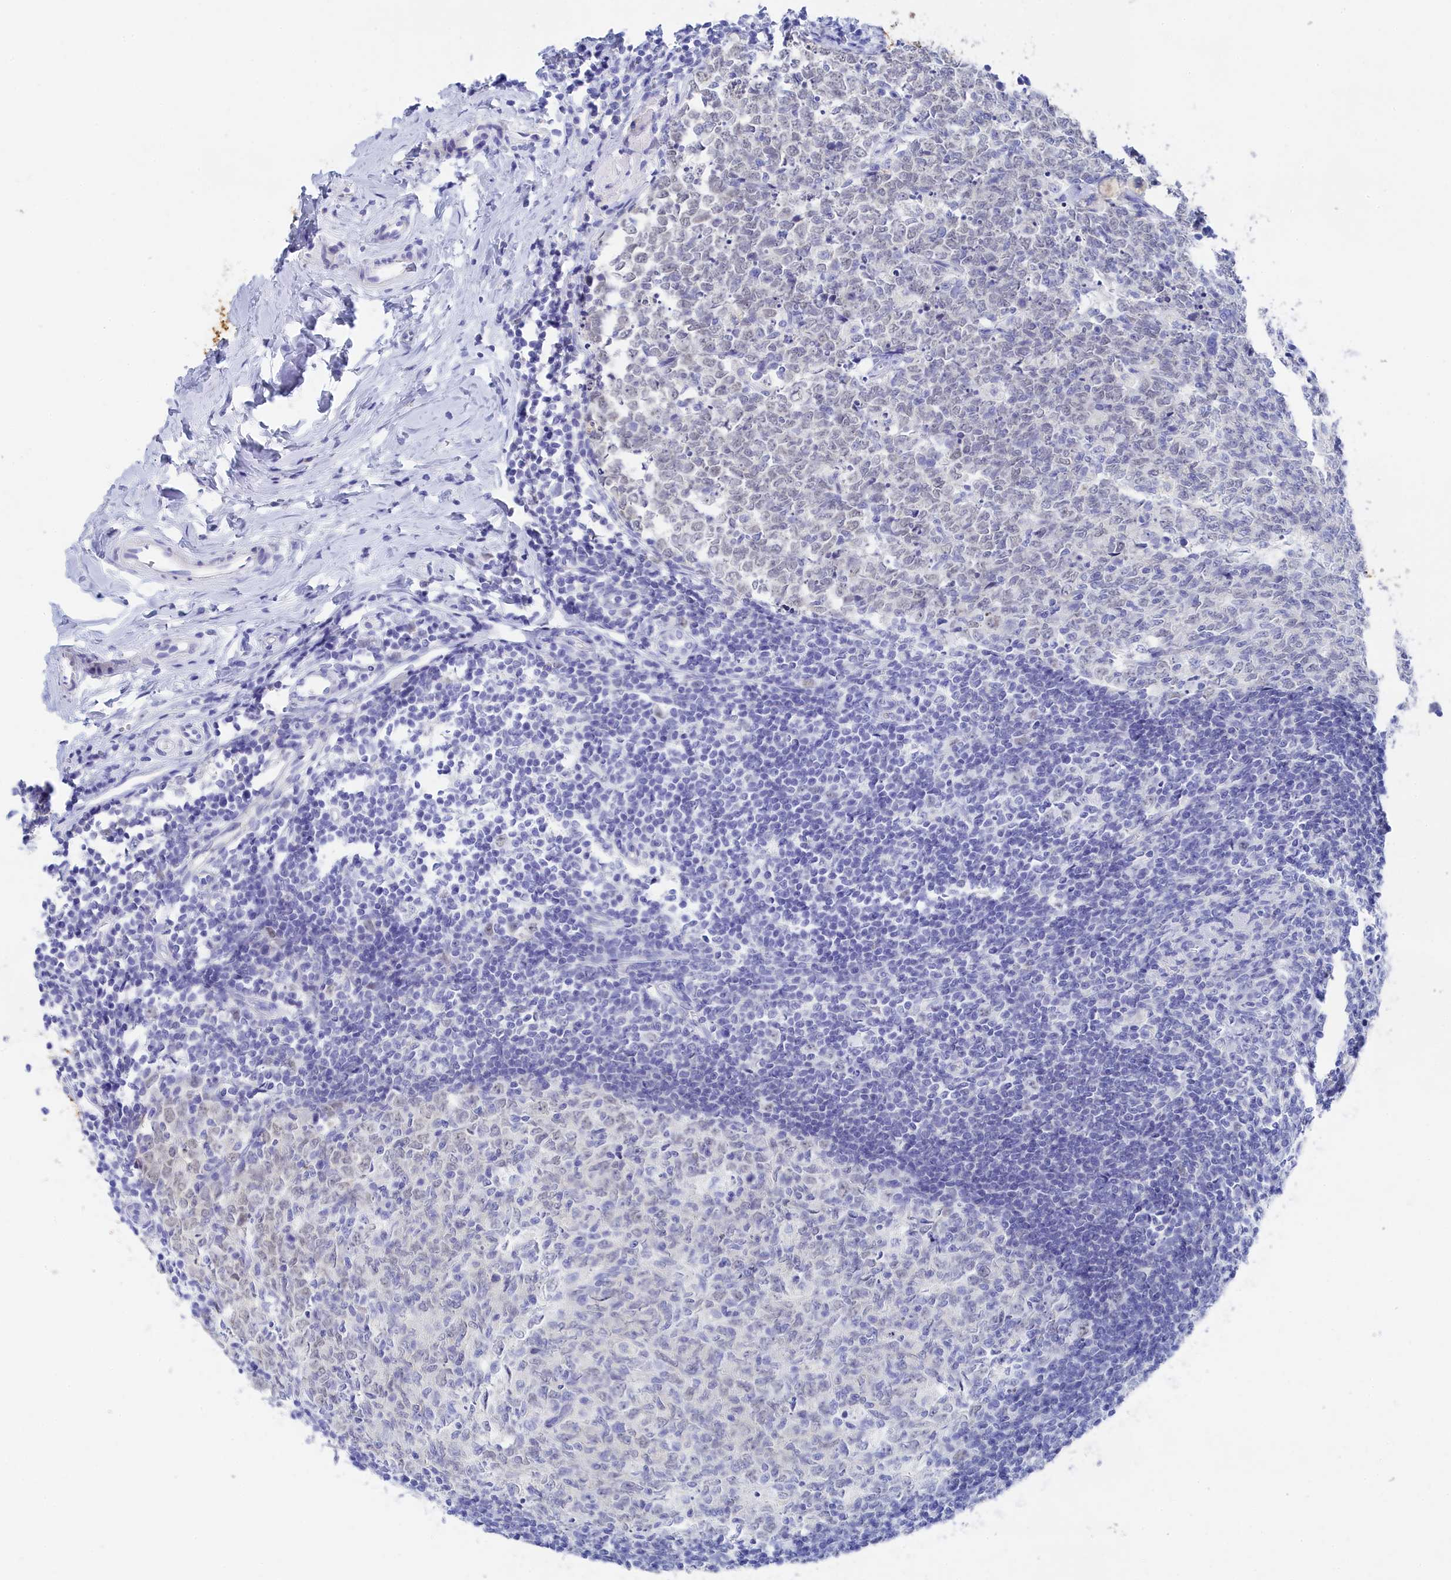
{"staining": {"intensity": "negative", "quantity": "none", "location": "none"}, "tissue": "appendix", "cell_type": "Glandular cells", "image_type": "normal", "snomed": [{"axis": "morphology", "description": "Normal tissue, NOS"}, {"axis": "topography", "description": "Appendix"}], "caption": "This is an immunohistochemistry histopathology image of benign human appendix. There is no staining in glandular cells.", "gene": "TRIM10", "patient": {"sex": "male", "age": 14}}